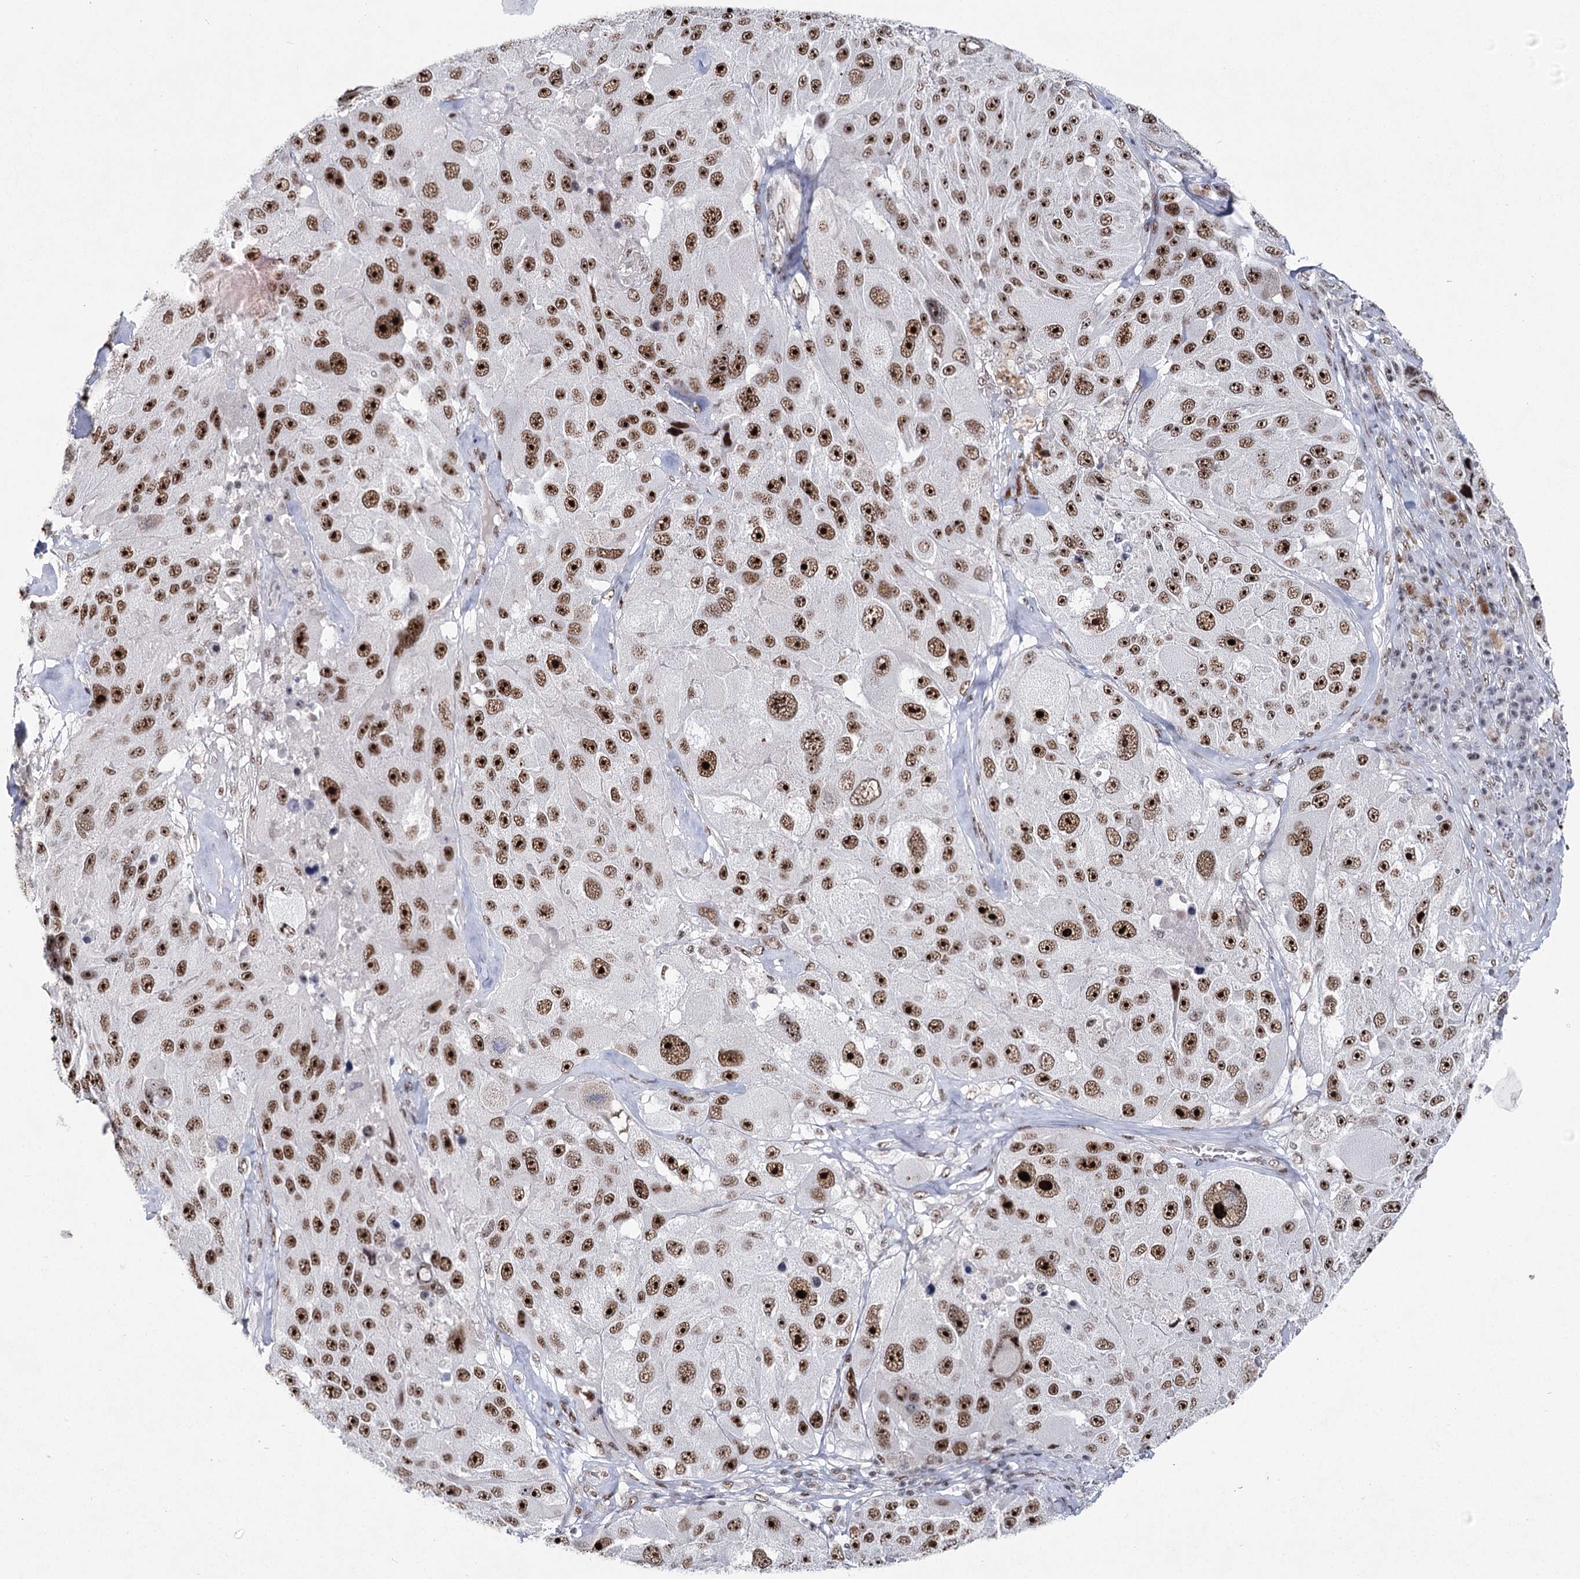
{"staining": {"intensity": "strong", "quantity": ">75%", "location": "nuclear"}, "tissue": "melanoma", "cell_type": "Tumor cells", "image_type": "cancer", "snomed": [{"axis": "morphology", "description": "Malignant melanoma, Metastatic site"}, {"axis": "topography", "description": "Lymph node"}], "caption": "Immunohistochemical staining of malignant melanoma (metastatic site) demonstrates high levels of strong nuclear positivity in about >75% of tumor cells.", "gene": "SCAF8", "patient": {"sex": "male", "age": 62}}